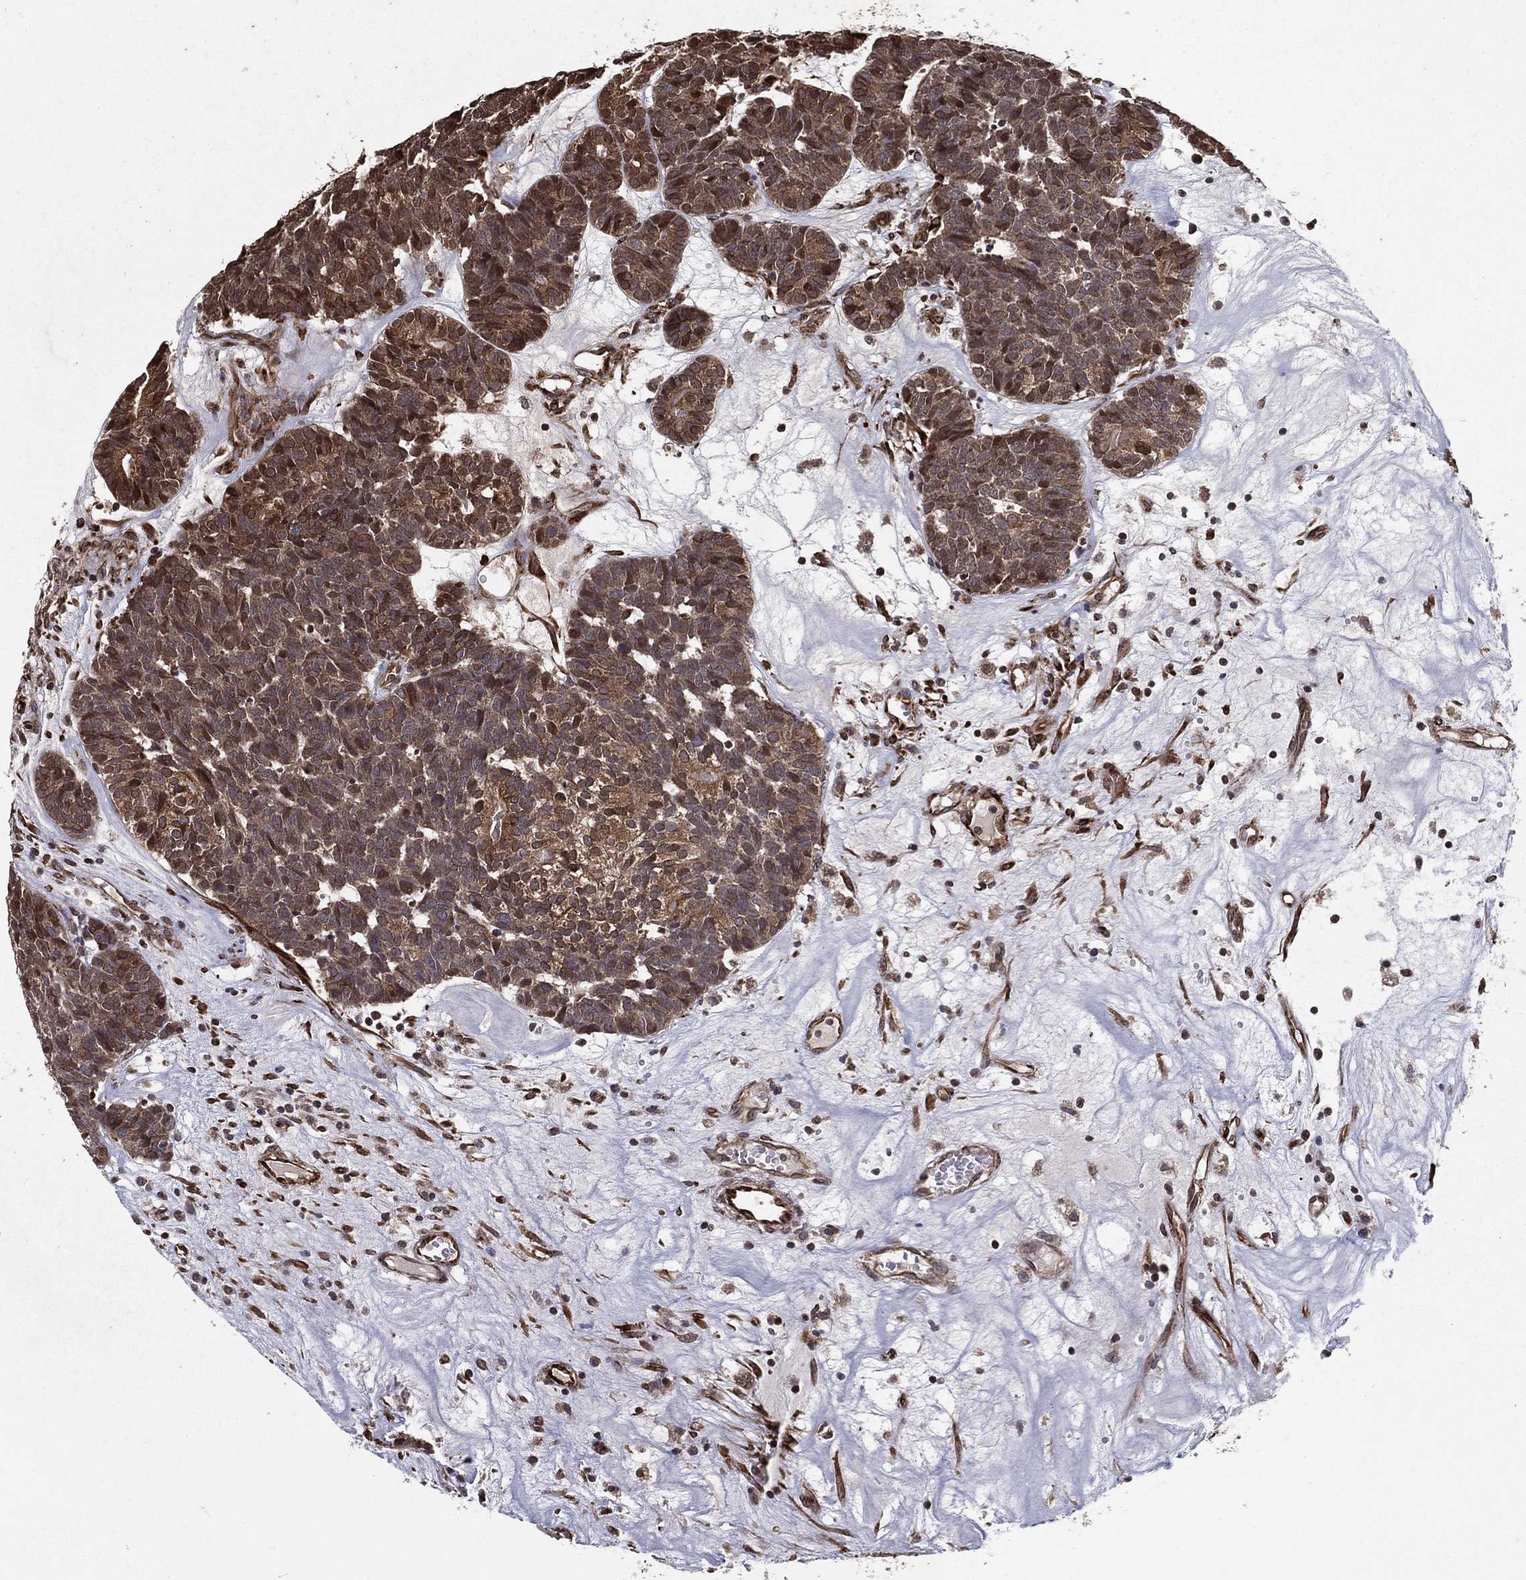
{"staining": {"intensity": "moderate", "quantity": ">75%", "location": "cytoplasmic/membranous"}, "tissue": "head and neck cancer", "cell_type": "Tumor cells", "image_type": "cancer", "snomed": [{"axis": "morphology", "description": "Adenocarcinoma, NOS"}, {"axis": "topography", "description": "Head-Neck"}], "caption": "Adenocarcinoma (head and neck) stained with immunohistochemistry (IHC) reveals moderate cytoplasmic/membranous staining in approximately >75% of tumor cells.", "gene": "CERS2", "patient": {"sex": "female", "age": 81}}